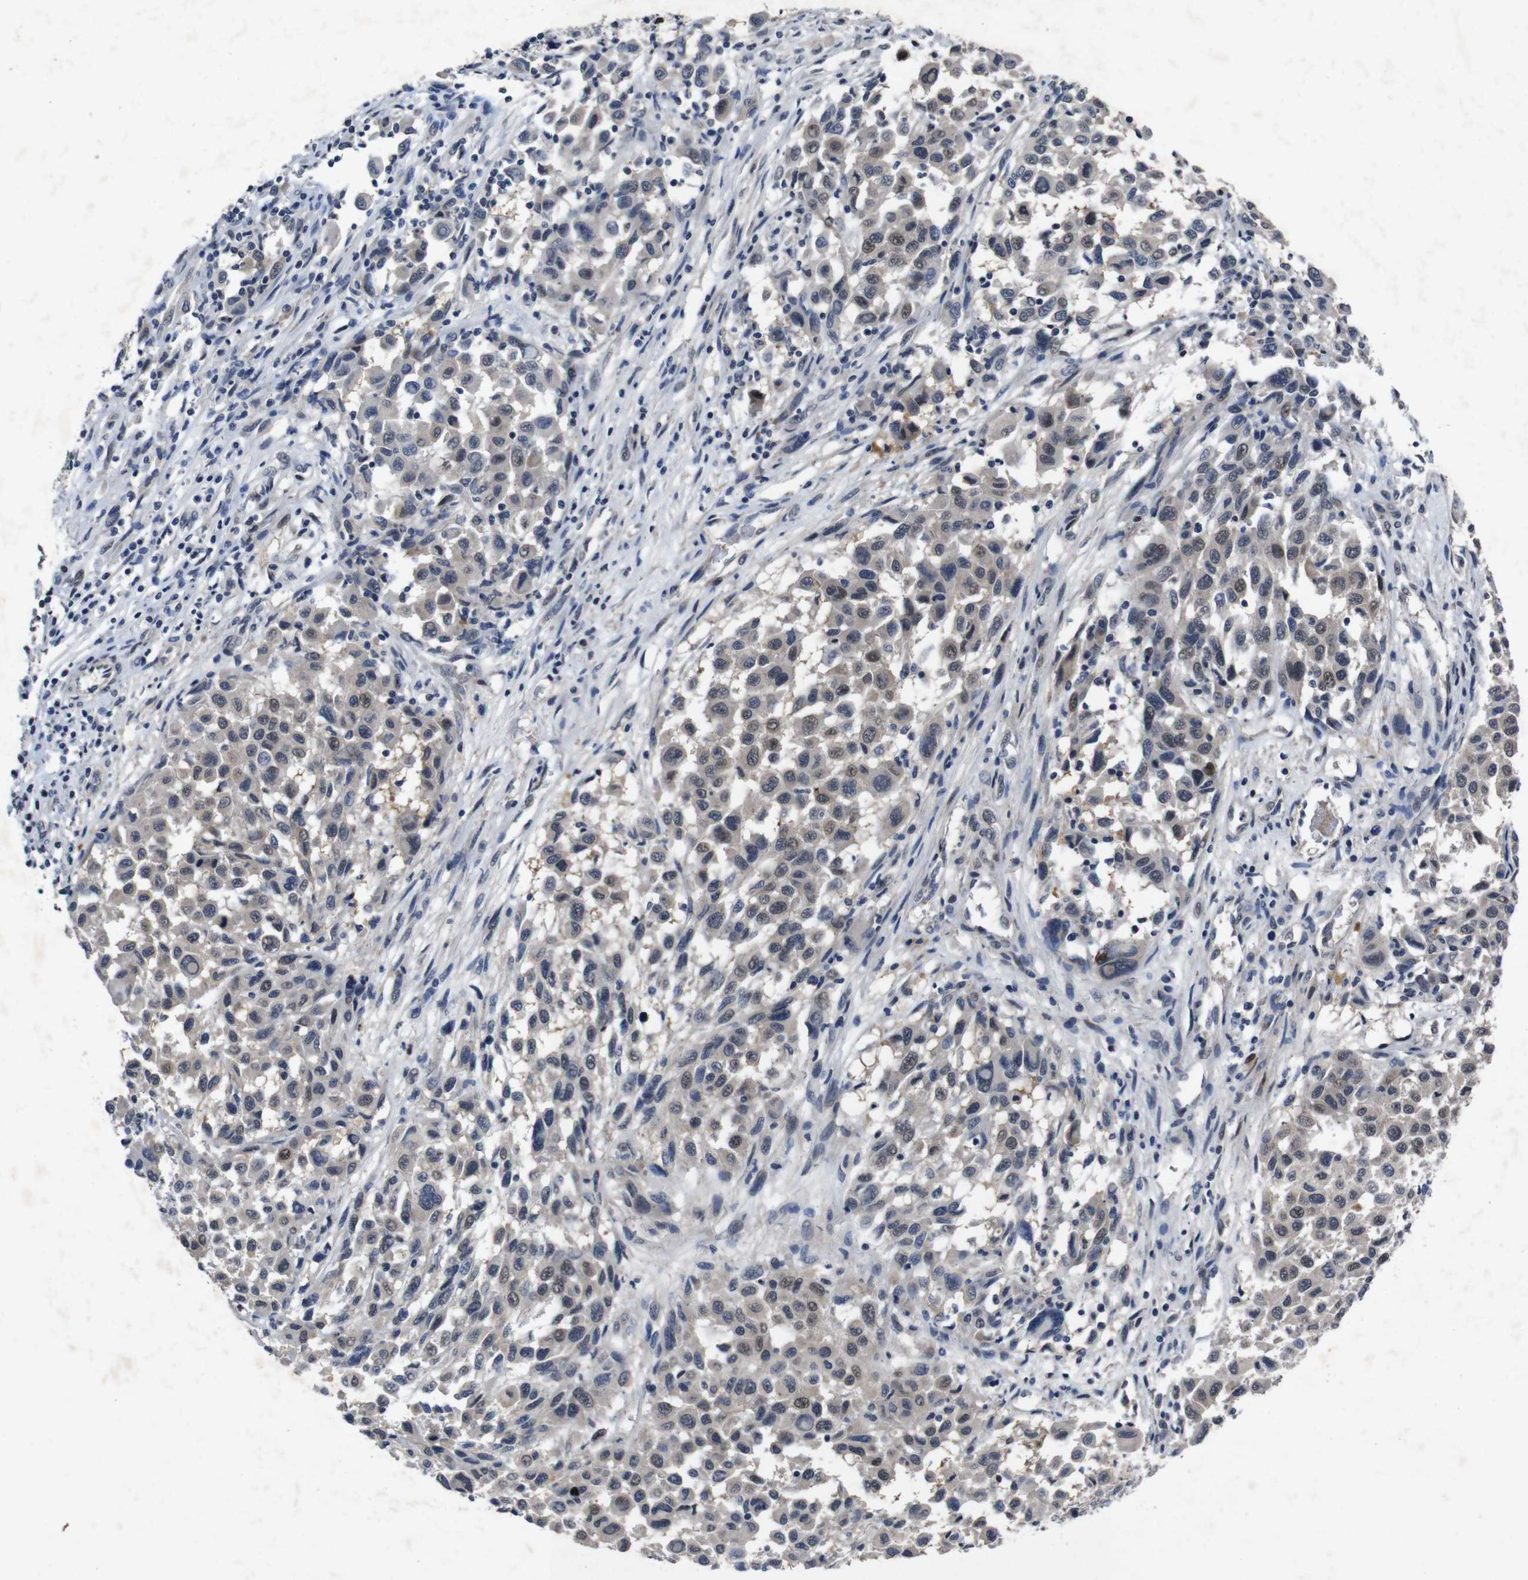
{"staining": {"intensity": "weak", "quantity": "<25%", "location": "cytoplasmic/membranous,nuclear"}, "tissue": "melanoma", "cell_type": "Tumor cells", "image_type": "cancer", "snomed": [{"axis": "morphology", "description": "Malignant melanoma, Metastatic site"}, {"axis": "topography", "description": "Lymph node"}], "caption": "Tumor cells show no significant expression in melanoma. (DAB immunohistochemistry (IHC) with hematoxylin counter stain).", "gene": "AKT3", "patient": {"sex": "male", "age": 61}}